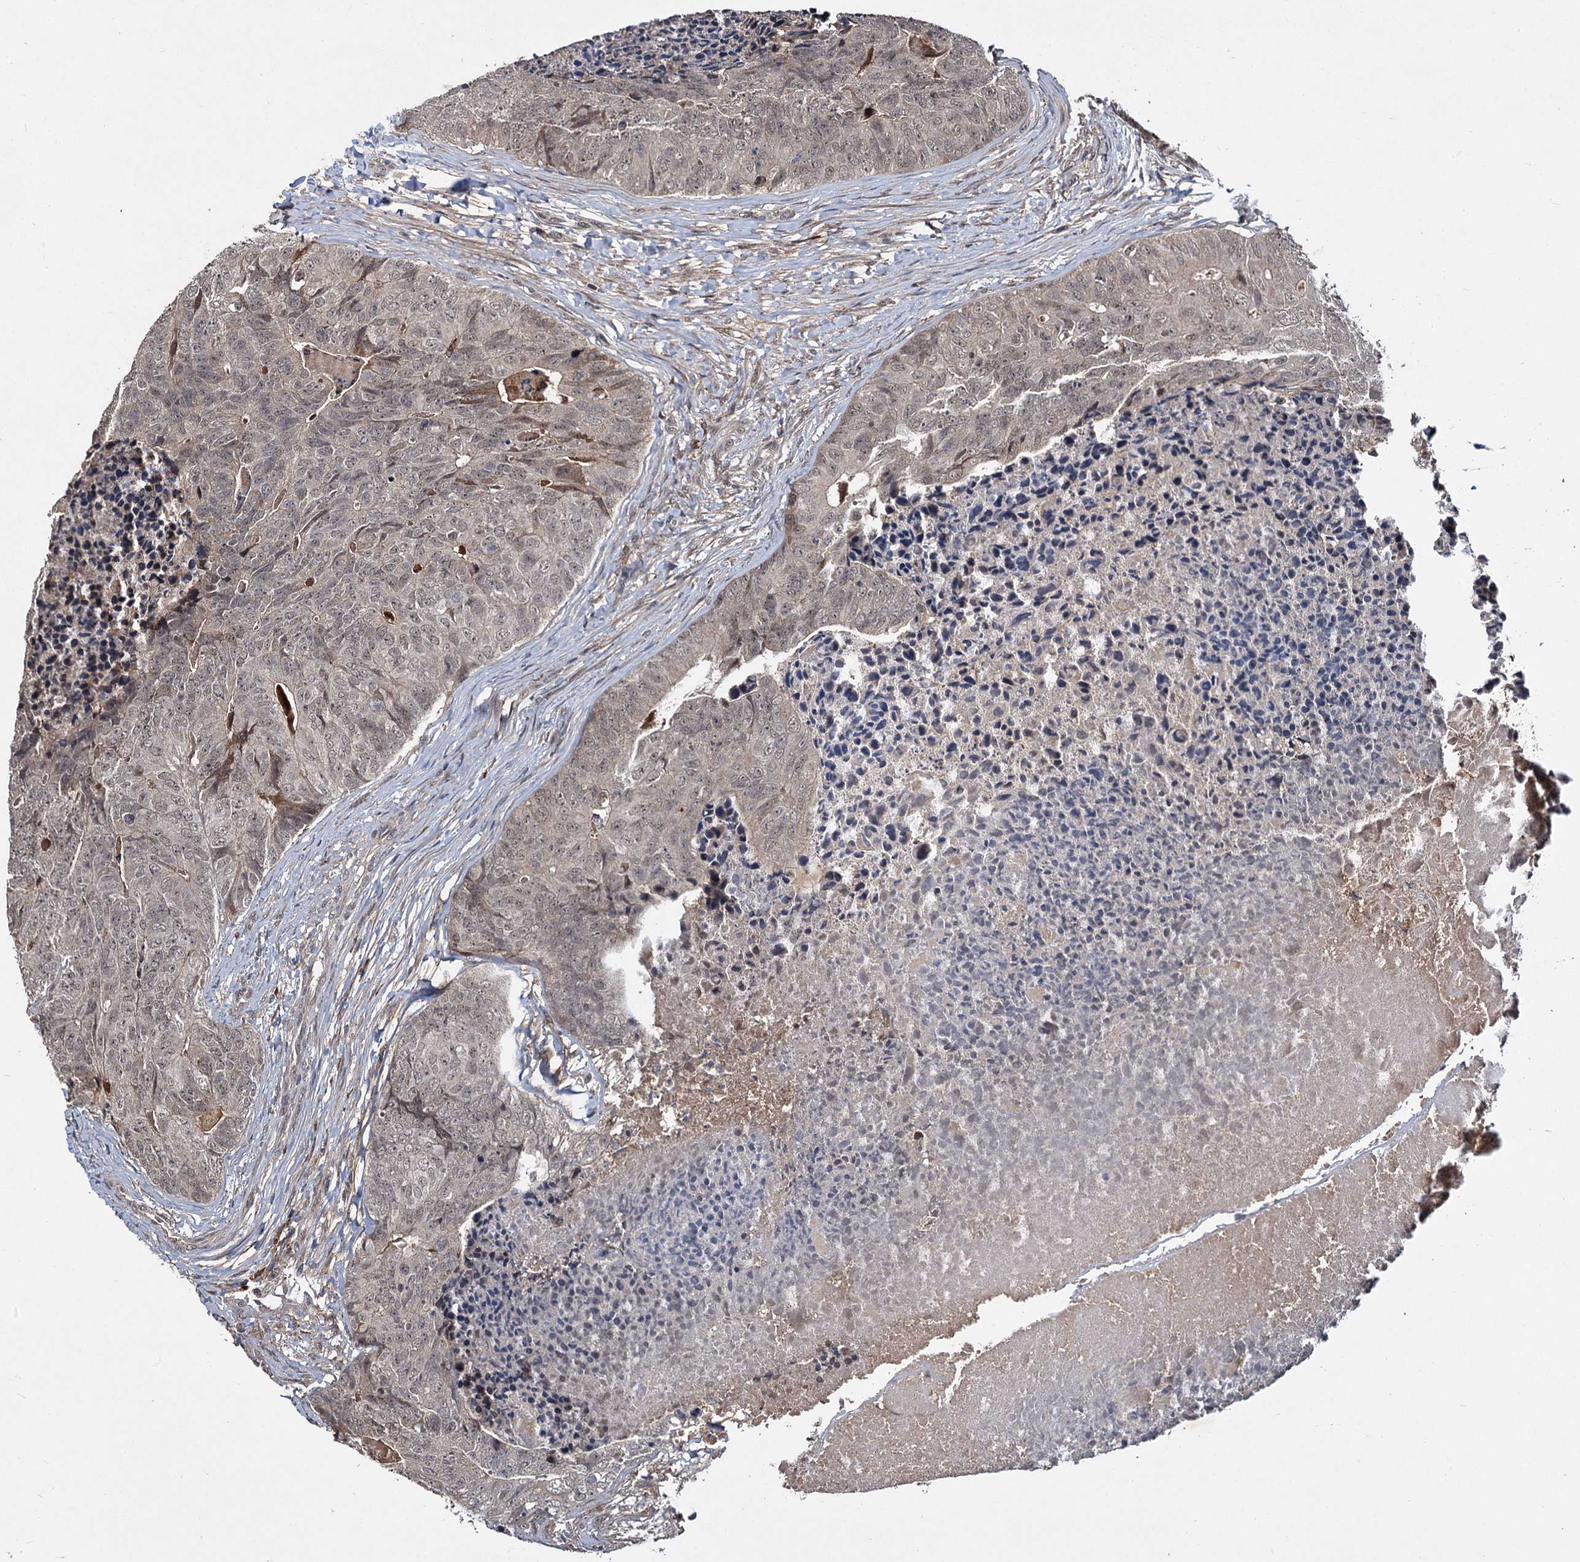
{"staining": {"intensity": "negative", "quantity": "none", "location": "none"}, "tissue": "colorectal cancer", "cell_type": "Tumor cells", "image_type": "cancer", "snomed": [{"axis": "morphology", "description": "Adenocarcinoma, NOS"}, {"axis": "topography", "description": "Colon"}], "caption": "This histopathology image is of adenocarcinoma (colorectal) stained with immunohistochemistry (IHC) to label a protein in brown with the nuclei are counter-stained blue. There is no expression in tumor cells. (DAB (3,3'-diaminobenzidine) IHC visualized using brightfield microscopy, high magnification).", "gene": "MBD6", "patient": {"sex": "female", "age": 67}}